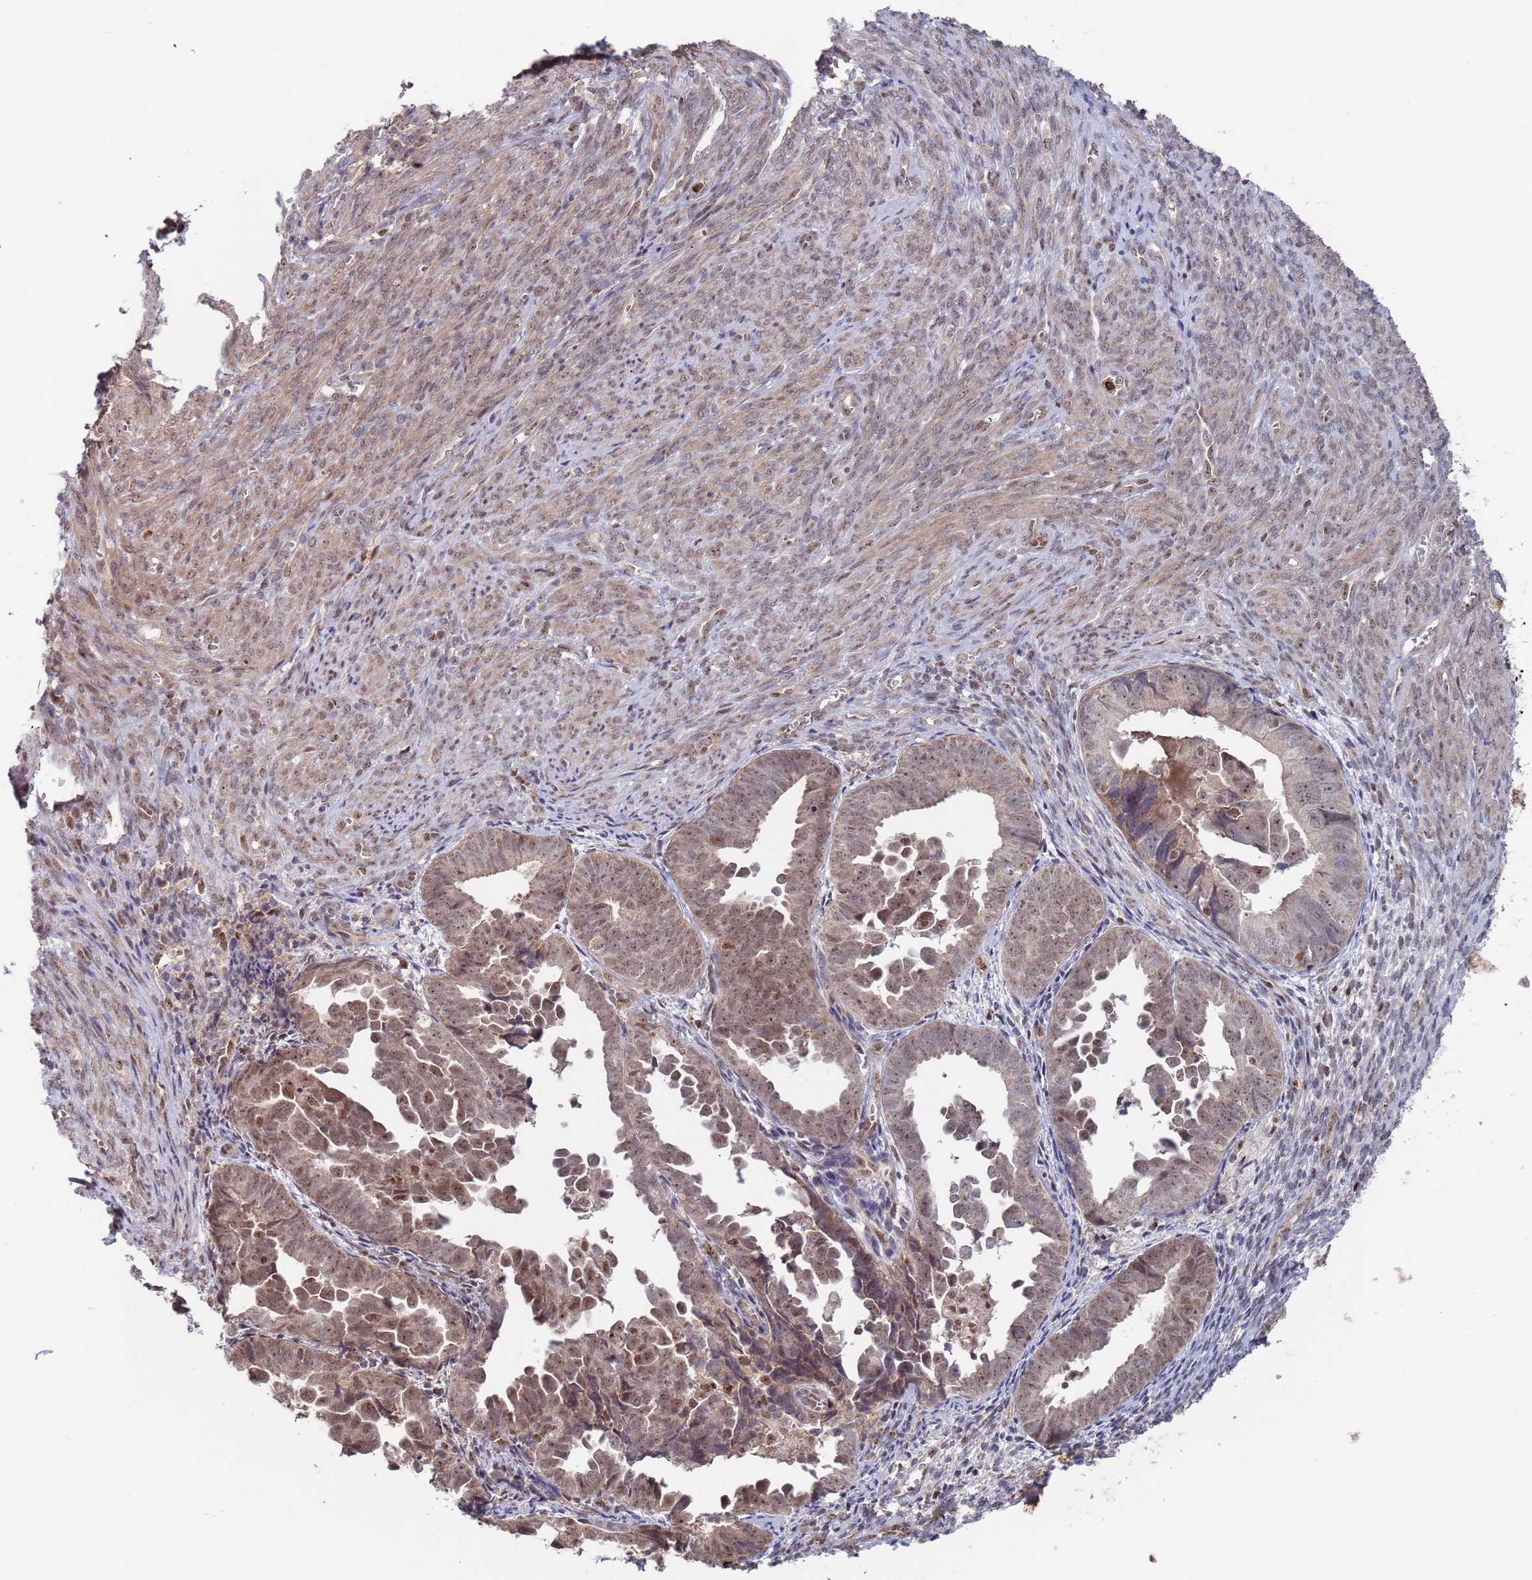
{"staining": {"intensity": "weak", "quantity": "25%-75%", "location": "nuclear"}, "tissue": "endometrial cancer", "cell_type": "Tumor cells", "image_type": "cancer", "snomed": [{"axis": "morphology", "description": "Adenocarcinoma, NOS"}, {"axis": "topography", "description": "Endometrium"}], "caption": "Human adenocarcinoma (endometrial) stained with a brown dye exhibits weak nuclear positive staining in about 25%-75% of tumor cells.", "gene": "RPP25", "patient": {"sex": "female", "age": 75}}